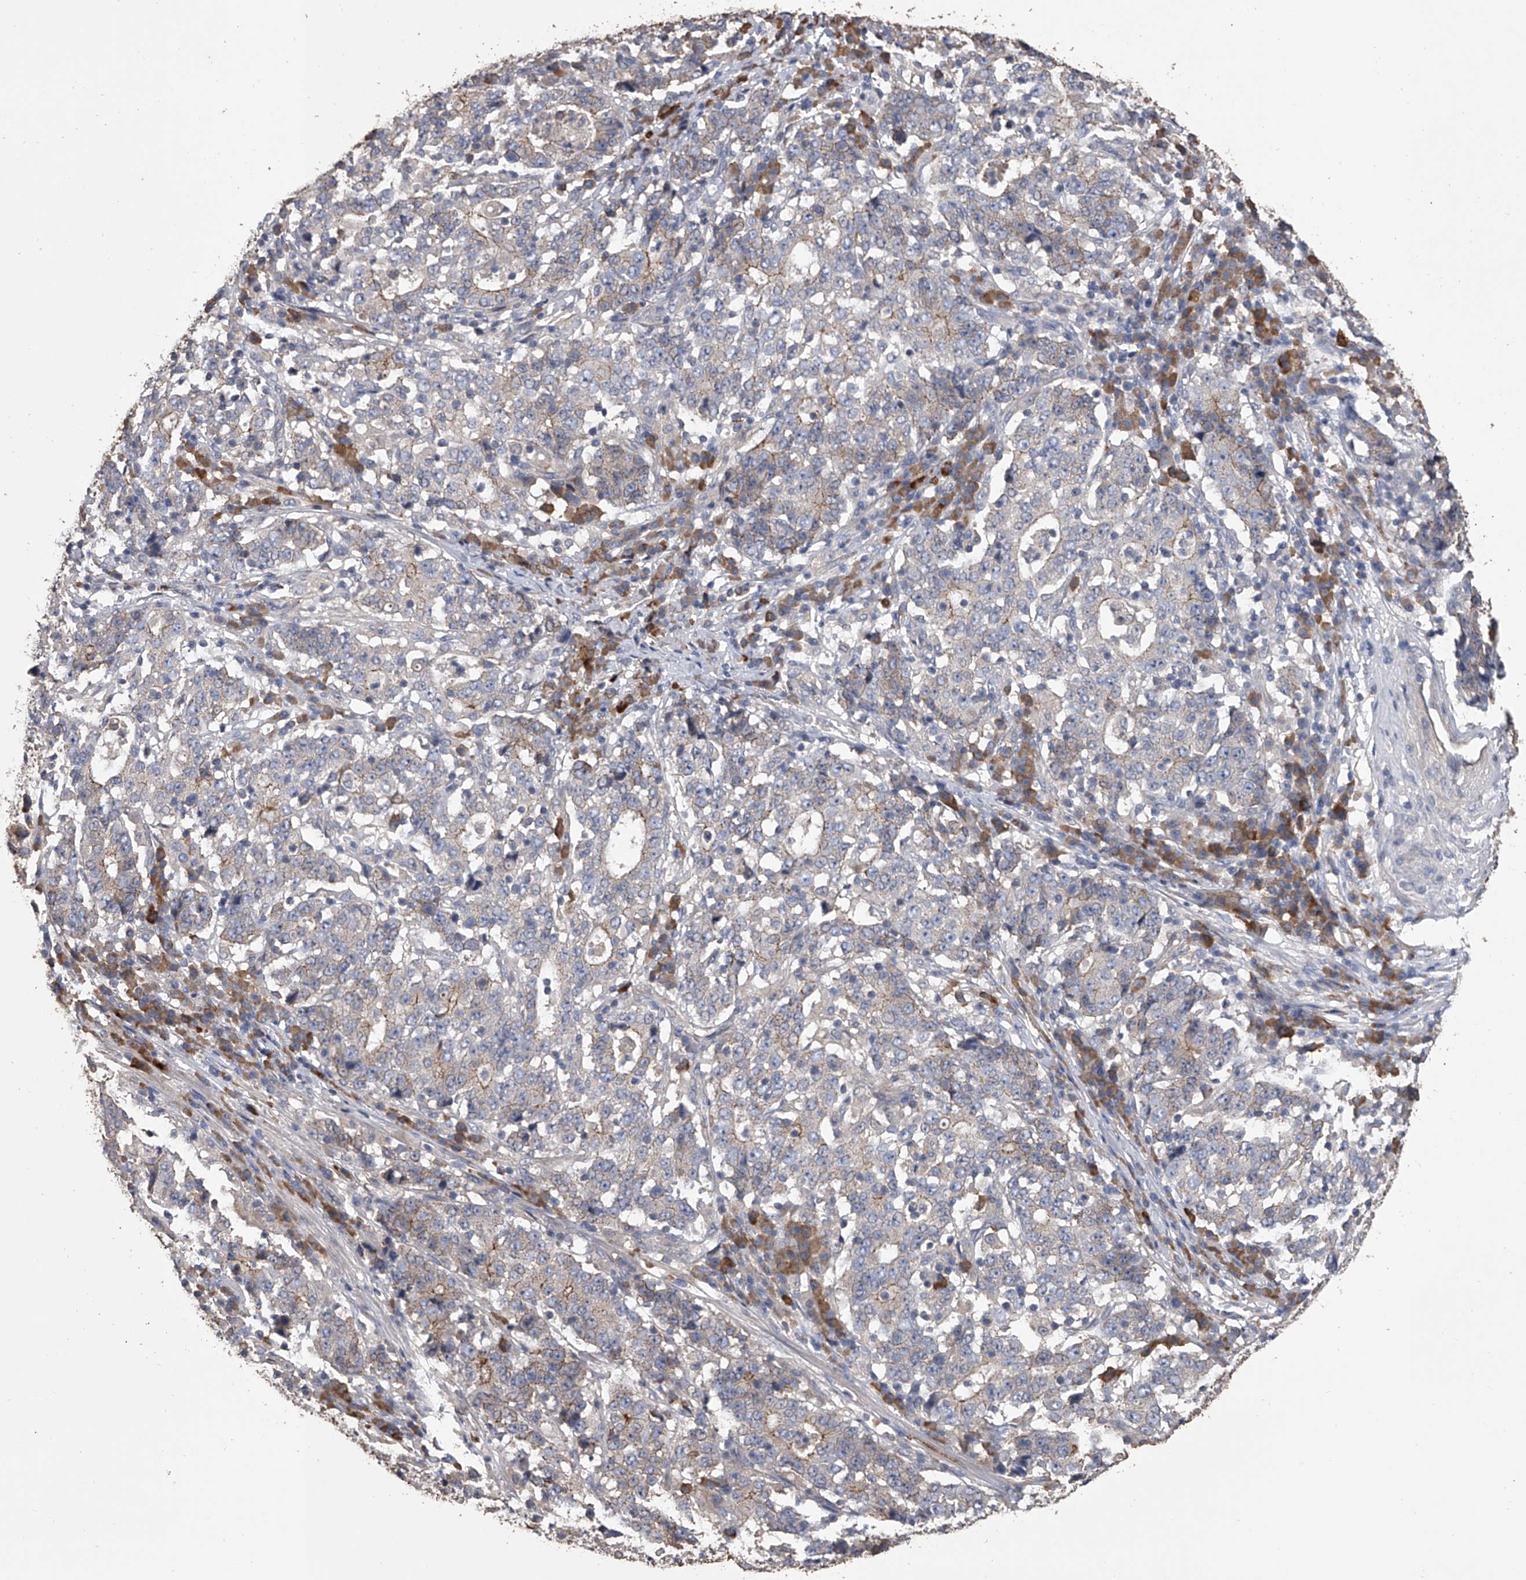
{"staining": {"intensity": "moderate", "quantity": "<25%", "location": "cytoplasmic/membranous"}, "tissue": "stomach cancer", "cell_type": "Tumor cells", "image_type": "cancer", "snomed": [{"axis": "morphology", "description": "Adenocarcinoma, NOS"}, {"axis": "topography", "description": "Stomach"}], "caption": "A photomicrograph of human stomach cancer (adenocarcinoma) stained for a protein exhibits moderate cytoplasmic/membranous brown staining in tumor cells. (brown staining indicates protein expression, while blue staining denotes nuclei).", "gene": "ZNF343", "patient": {"sex": "male", "age": 59}}